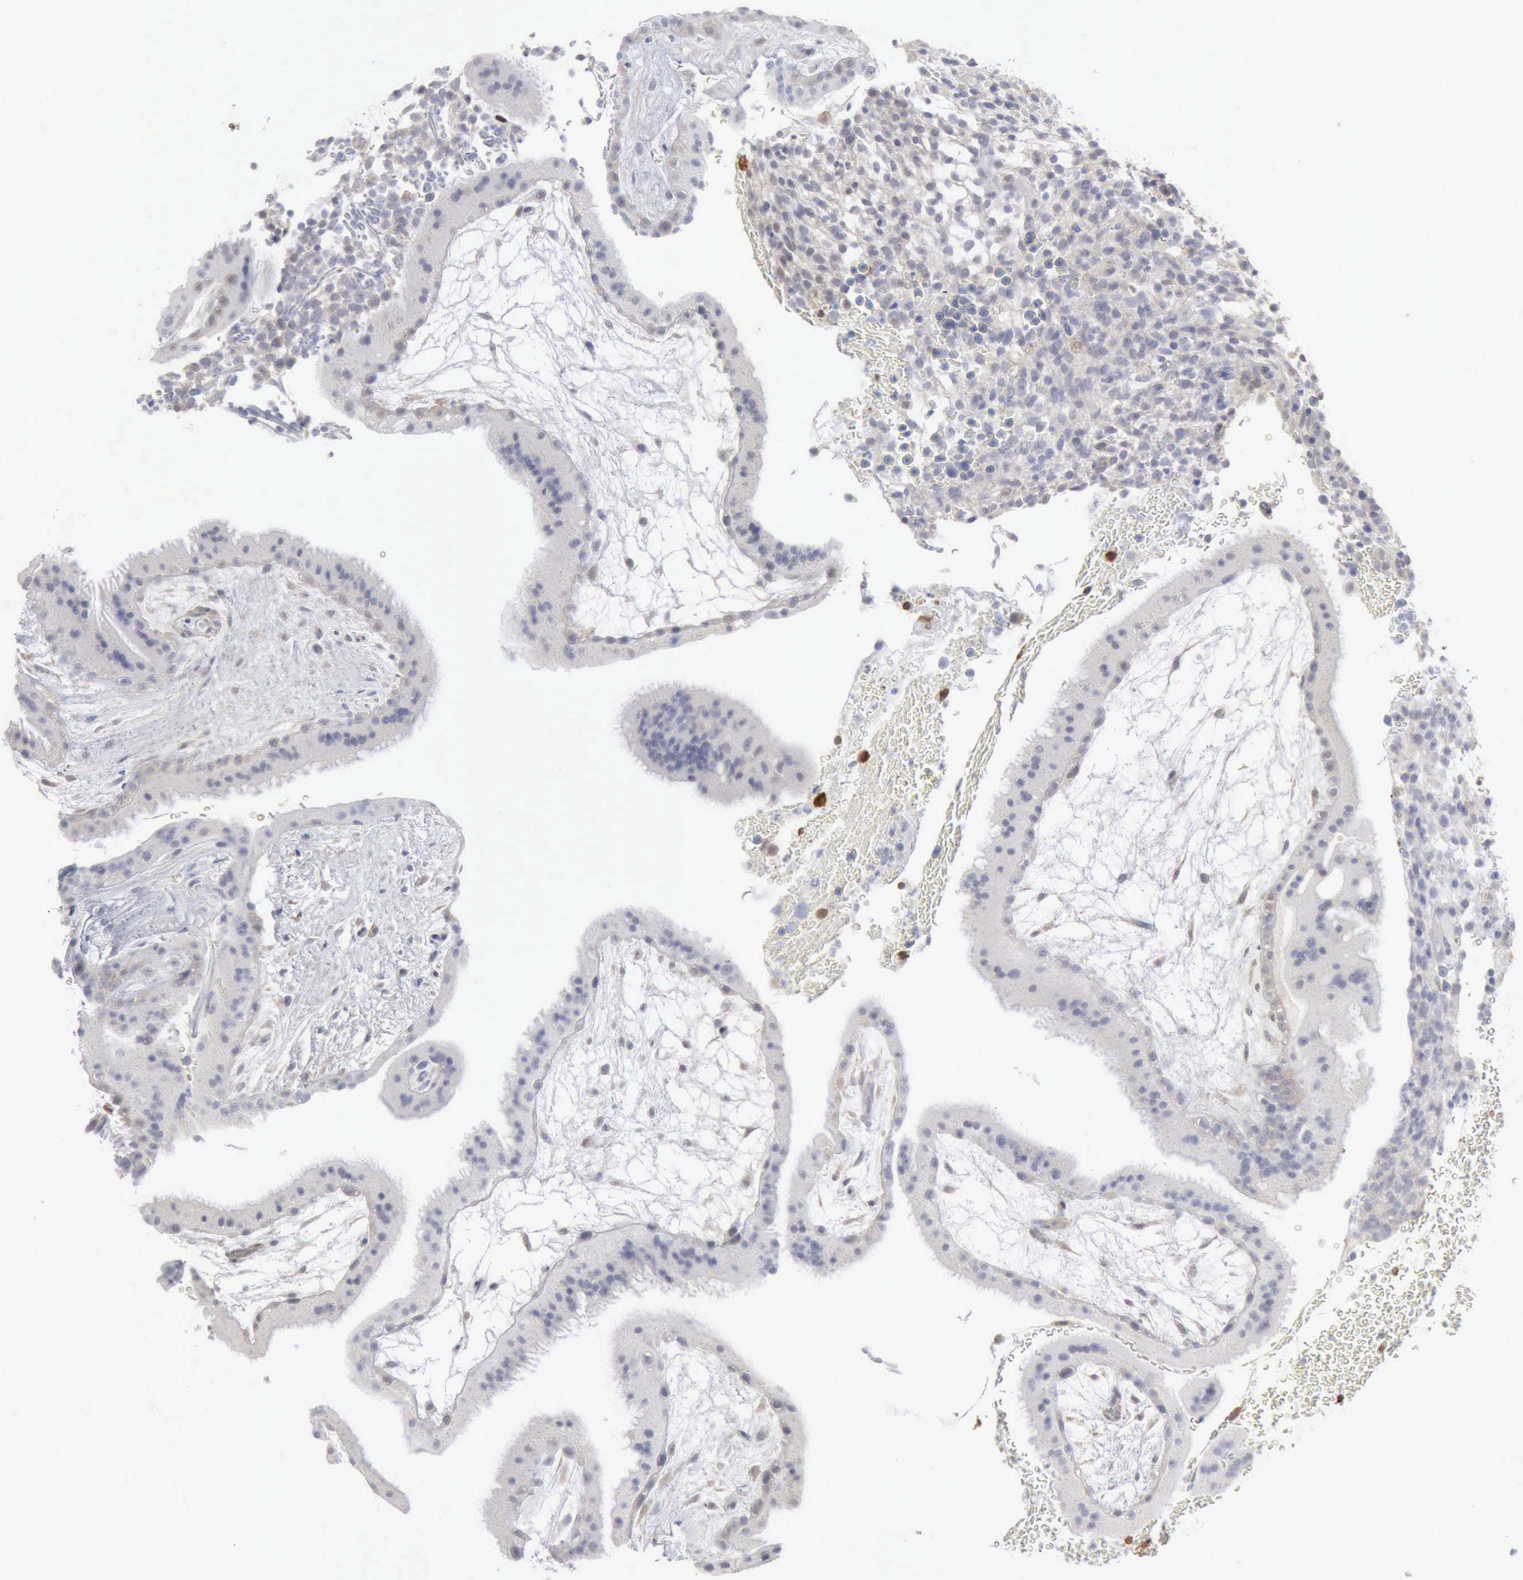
{"staining": {"intensity": "weak", "quantity": "25%-75%", "location": "cytoplasmic/membranous"}, "tissue": "placenta", "cell_type": "Decidual cells", "image_type": "normal", "snomed": [{"axis": "morphology", "description": "Normal tissue, NOS"}, {"axis": "topography", "description": "Placenta"}], "caption": "Immunohistochemistry (IHC) image of benign placenta: placenta stained using immunohistochemistry shows low levels of weak protein expression localized specifically in the cytoplasmic/membranous of decidual cells, appearing as a cytoplasmic/membranous brown color.", "gene": "STAT1", "patient": {"sex": "female", "age": 19}}